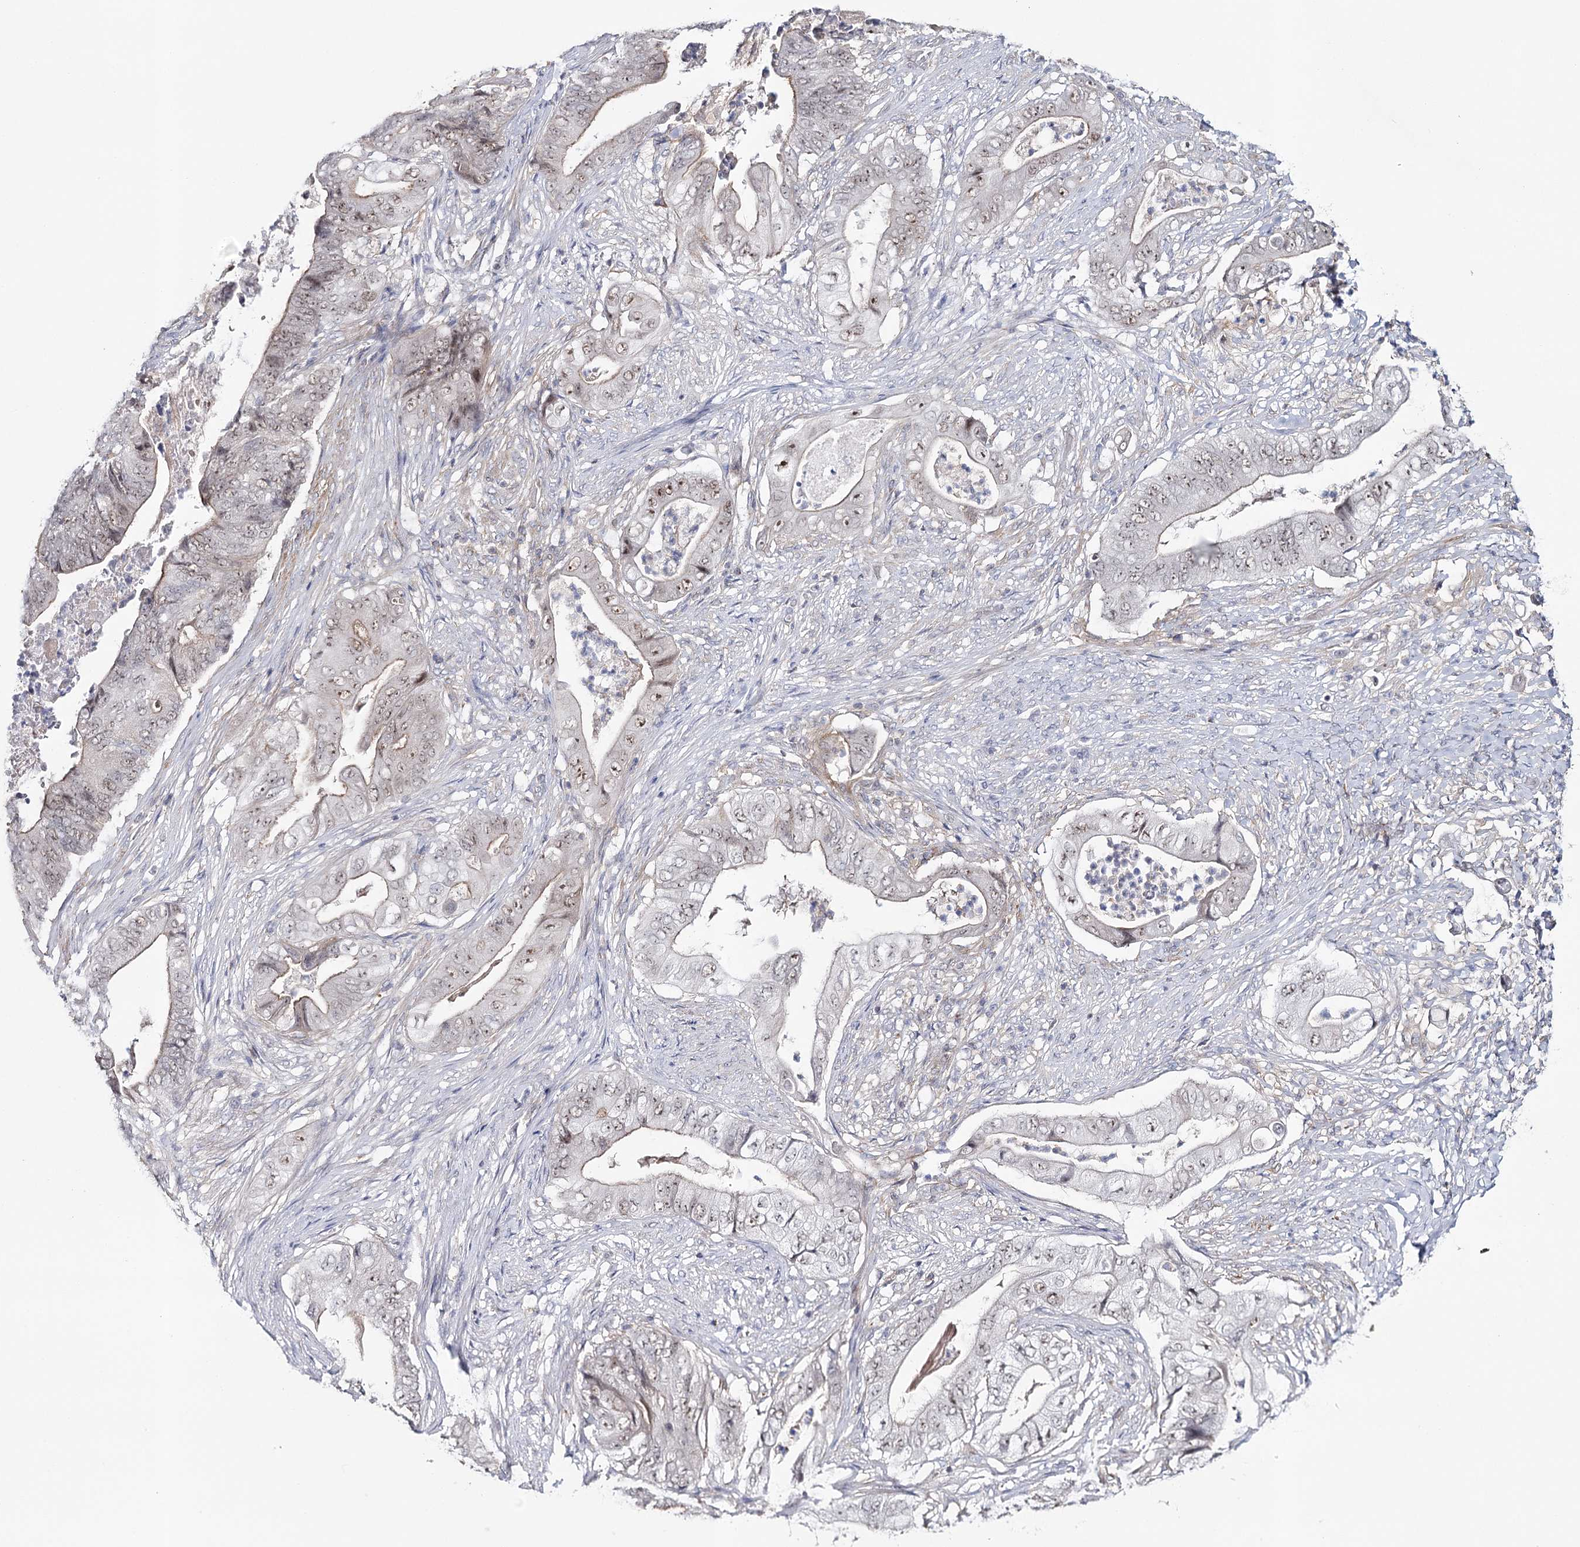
{"staining": {"intensity": "weak", "quantity": "<25%", "location": "nuclear"}, "tissue": "stomach cancer", "cell_type": "Tumor cells", "image_type": "cancer", "snomed": [{"axis": "morphology", "description": "Adenocarcinoma, NOS"}, {"axis": "topography", "description": "Stomach"}], "caption": "Tumor cells show no significant positivity in stomach cancer.", "gene": "ZC3H8", "patient": {"sex": "female", "age": 73}}